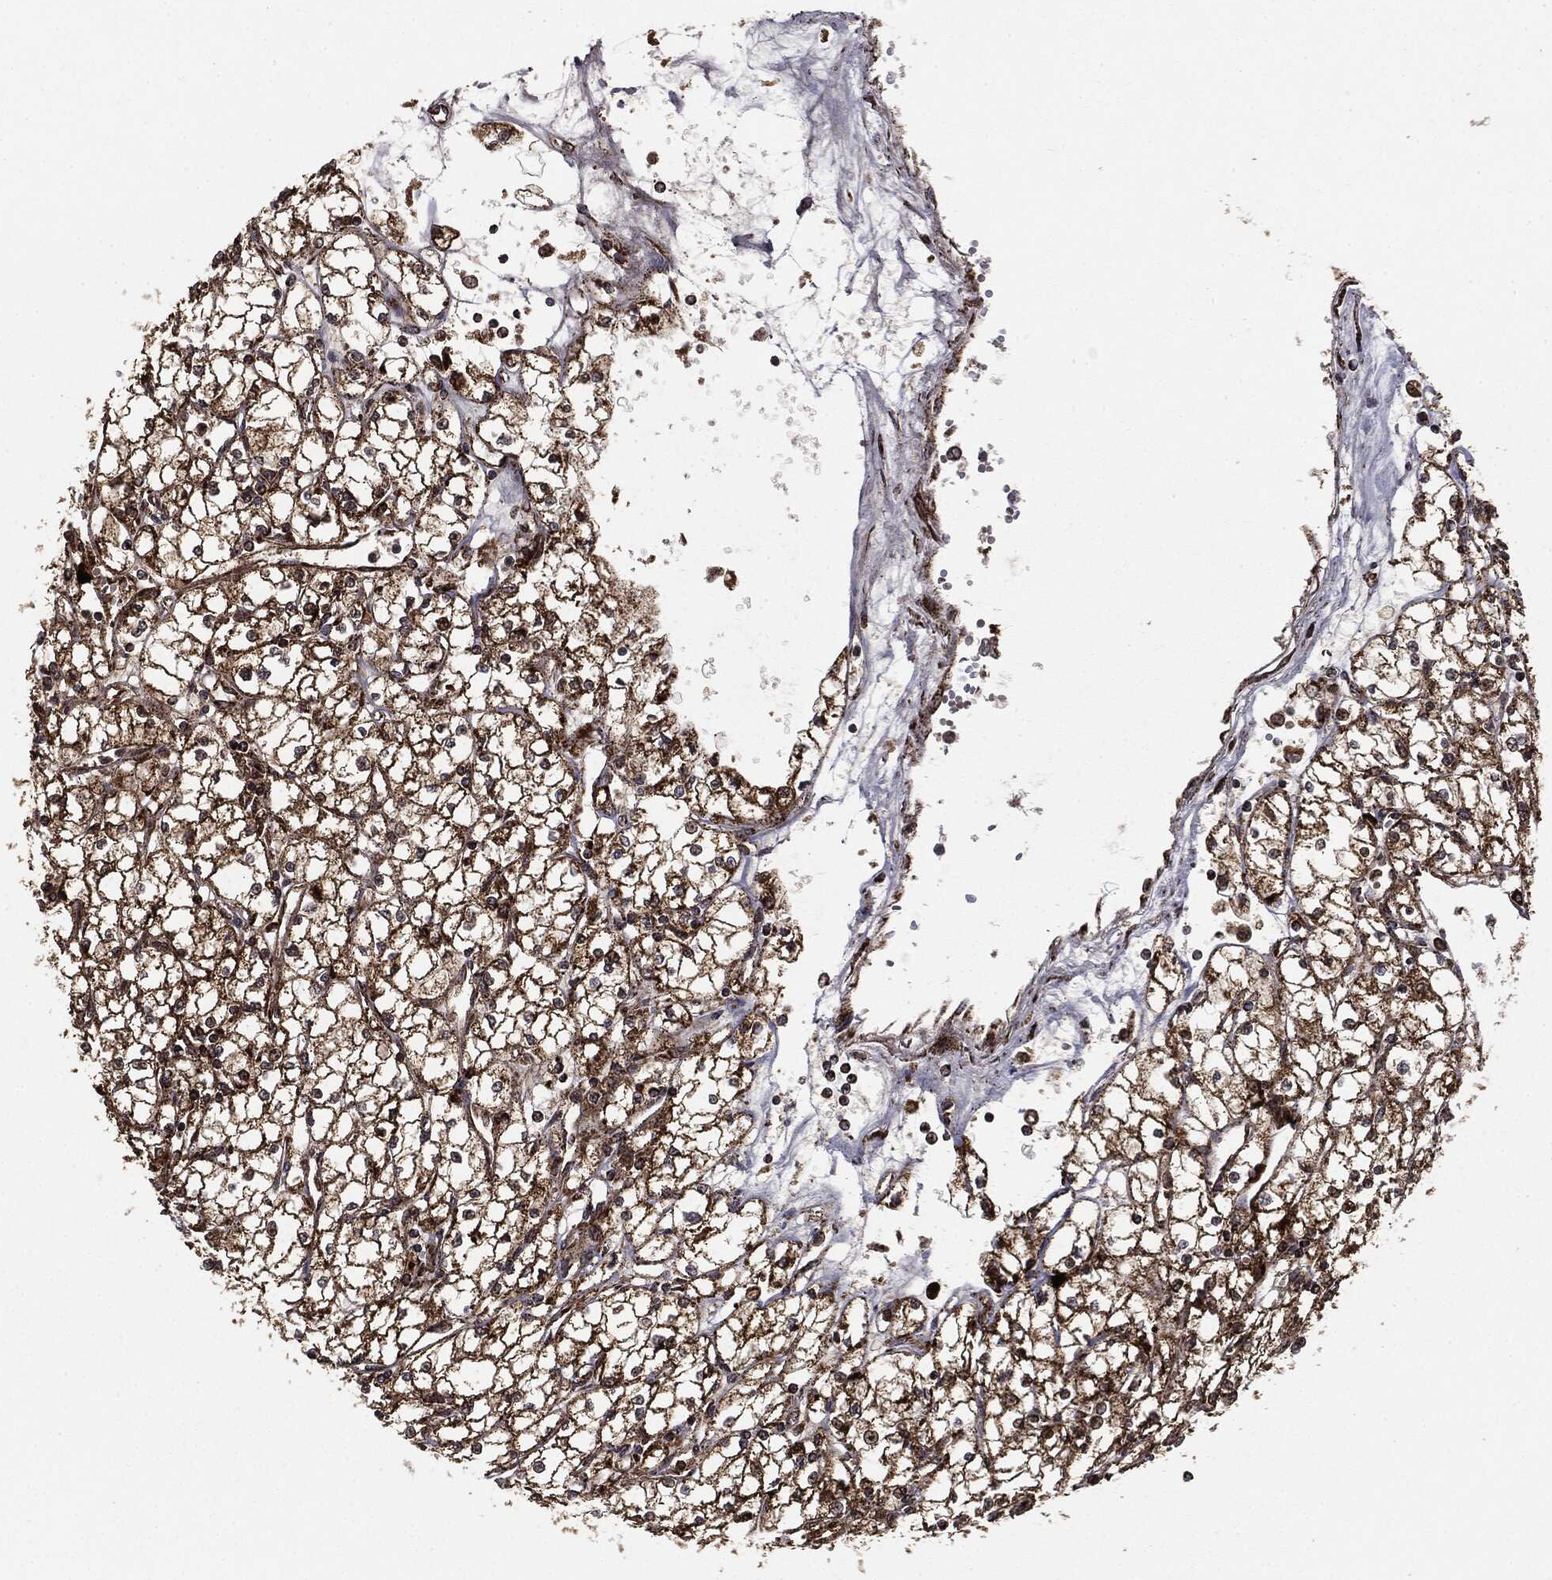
{"staining": {"intensity": "strong", "quantity": ">75%", "location": "cytoplasmic/membranous"}, "tissue": "renal cancer", "cell_type": "Tumor cells", "image_type": "cancer", "snomed": [{"axis": "morphology", "description": "Adenocarcinoma, NOS"}, {"axis": "topography", "description": "Kidney"}], "caption": "This is an image of IHC staining of renal cancer (adenocarcinoma), which shows strong positivity in the cytoplasmic/membranous of tumor cells.", "gene": "MAP2K1", "patient": {"sex": "male", "age": 67}}